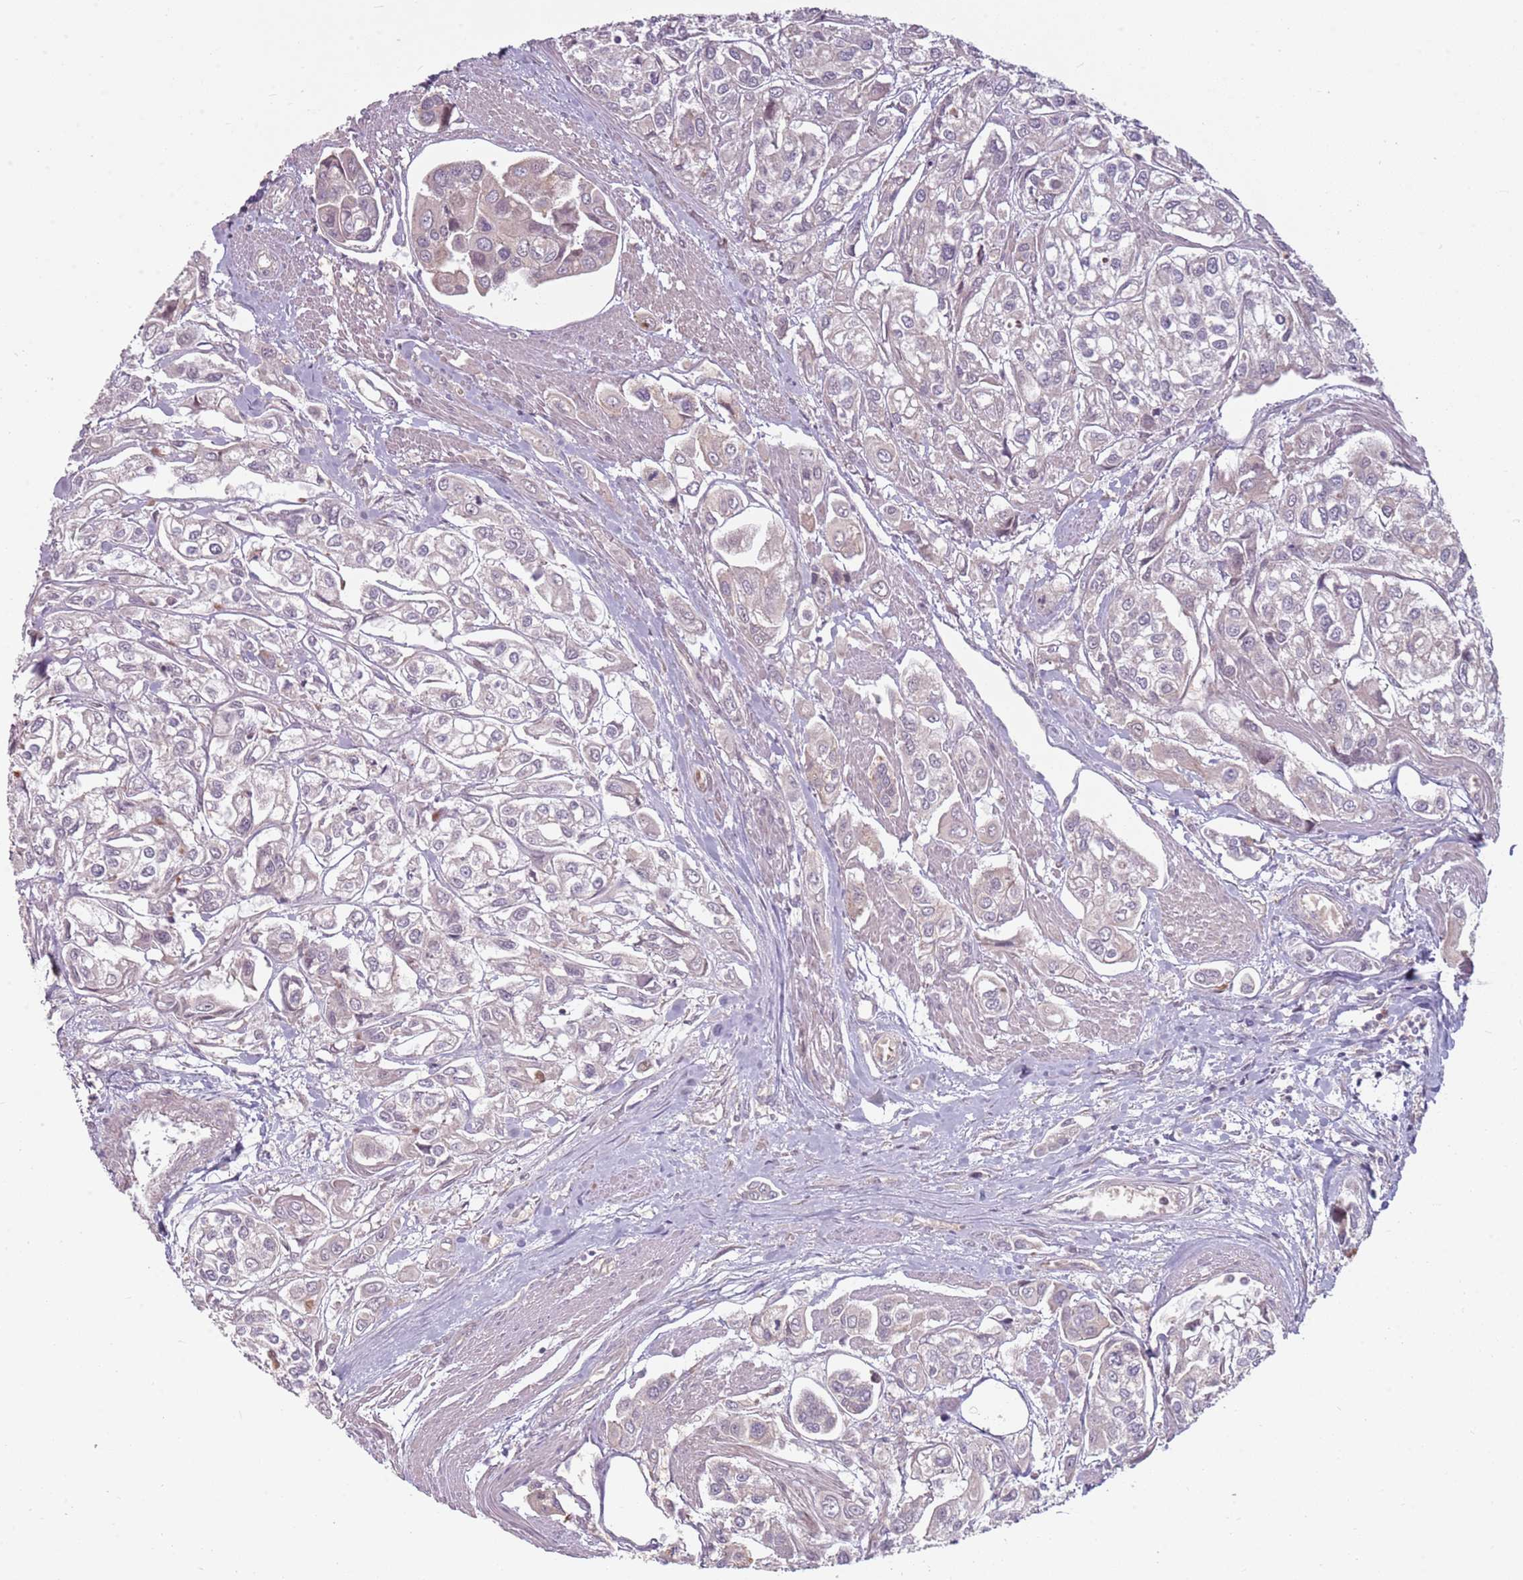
{"staining": {"intensity": "negative", "quantity": "none", "location": "none"}, "tissue": "urothelial cancer", "cell_type": "Tumor cells", "image_type": "cancer", "snomed": [{"axis": "morphology", "description": "Urothelial carcinoma, High grade"}, {"axis": "topography", "description": "Urinary bladder"}], "caption": "This is an immunohistochemistry (IHC) histopathology image of high-grade urothelial carcinoma. There is no positivity in tumor cells.", "gene": "ADGRG1", "patient": {"sex": "male", "age": 67}}